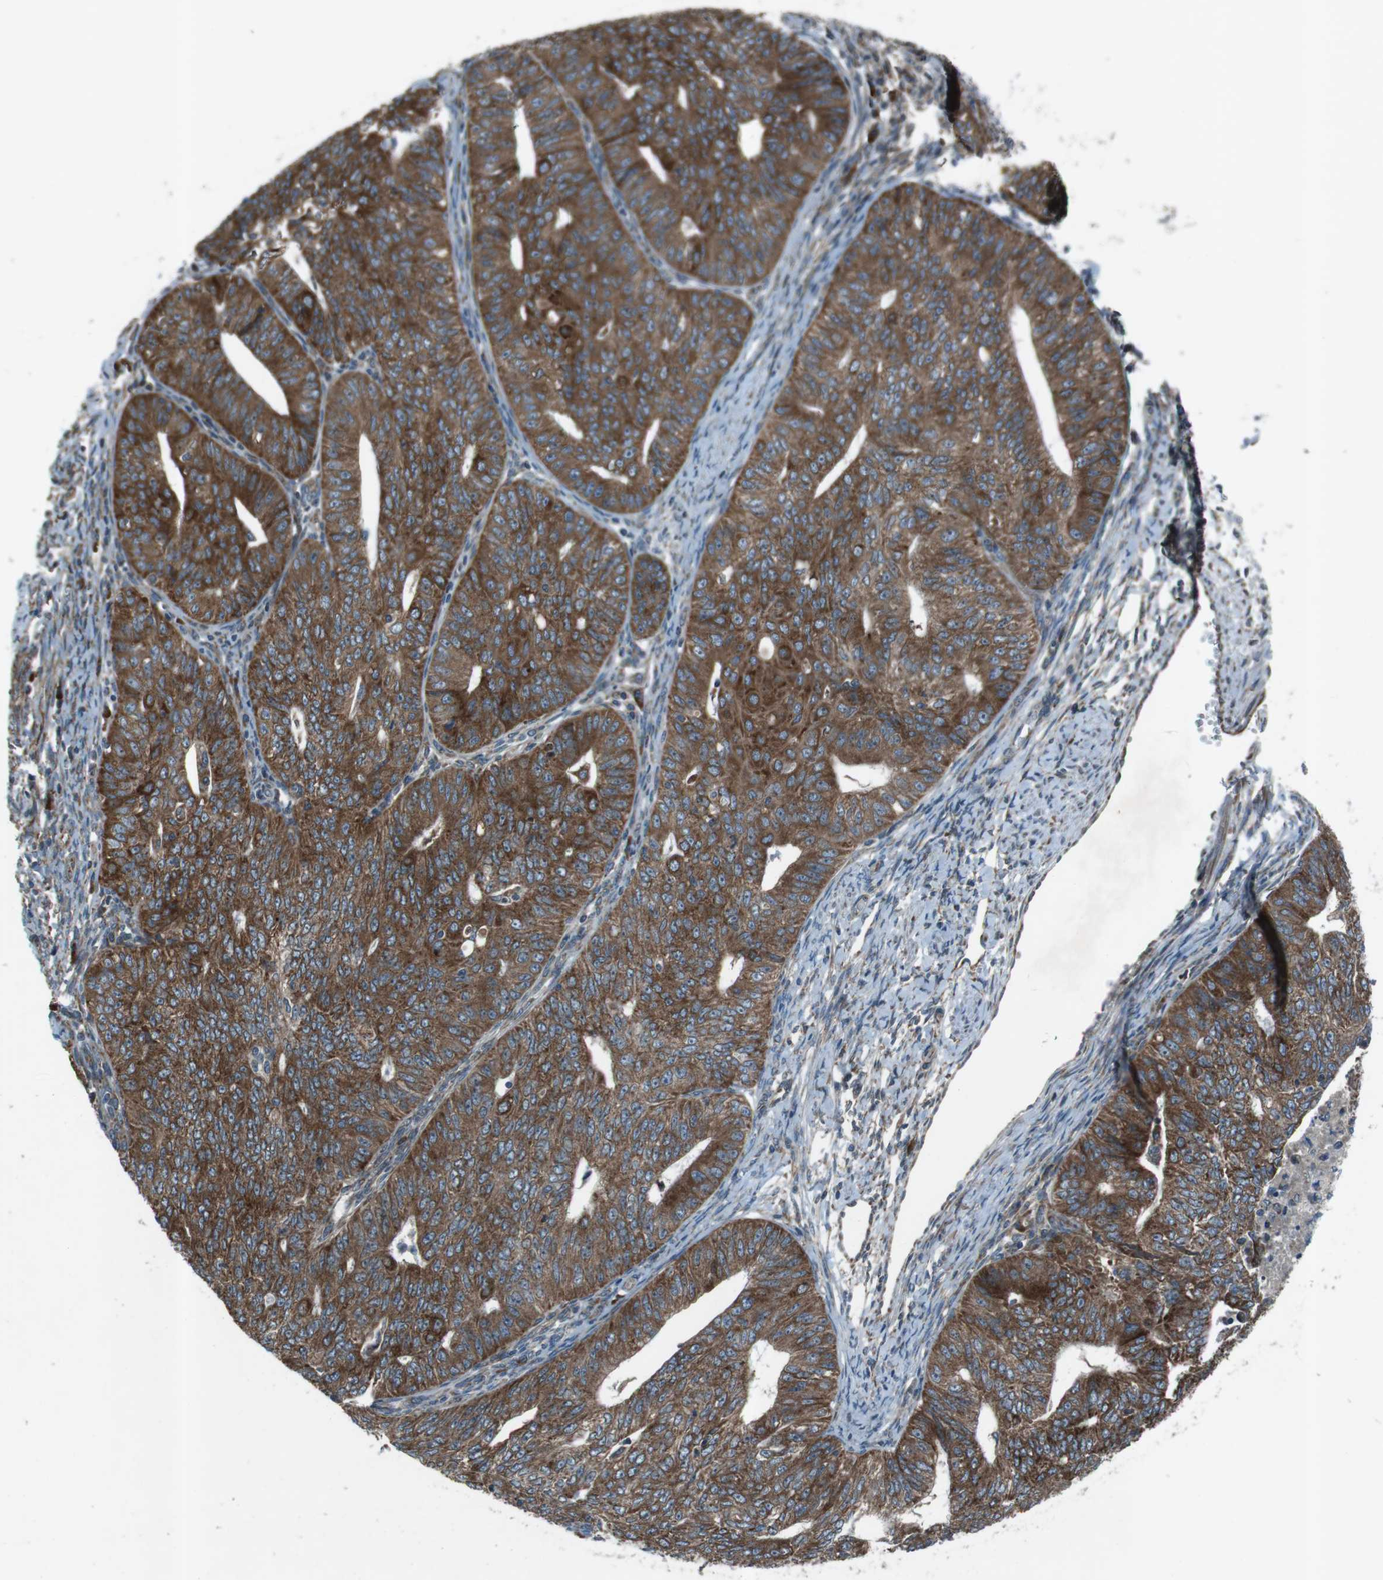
{"staining": {"intensity": "strong", "quantity": ">75%", "location": "cytoplasmic/membranous"}, "tissue": "endometrial cancer", "cell_type": "Tumor cells", "image_type": "cancer", "snomed": [{"axis": "morphology", "description": "Adenocarcinoma, NOS"}, {"axis": "topography", "description": "Endometrium"}], "caption": "Endometrial cancer stained with IHC demonstrates strong cytoplasmic/membranous staining in approximately >75% of tumor cells. (Stains: DAB in brown, nuclei in blue, Microscopy: brightfield microscopy at high magnification).", "gene": "SLC41A1", "patient": {"sex": "female", "age": 32}}